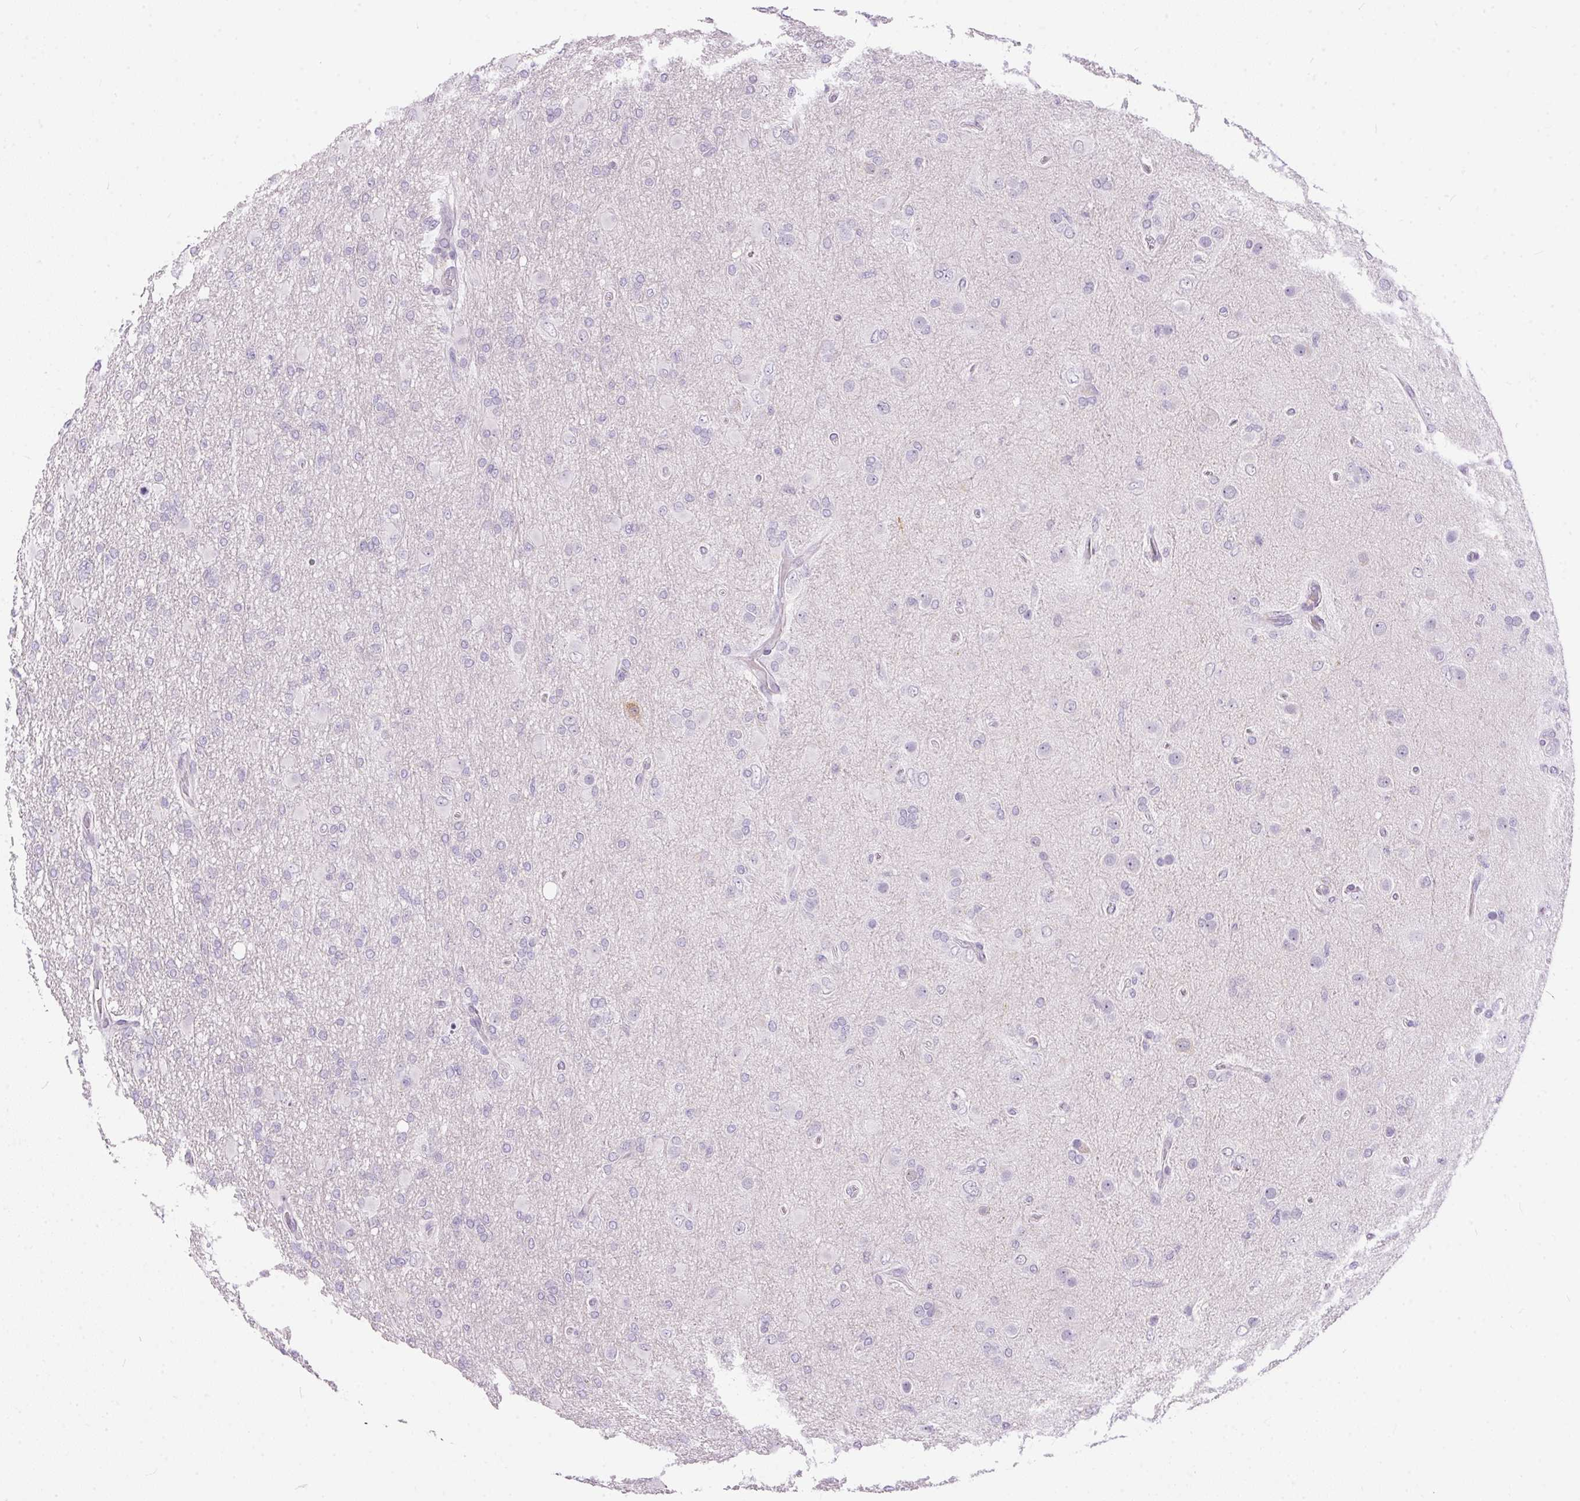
{"staining": {"intensity": "negative", "quantity": "none", "location": "none"}, "tissue": "glioma", "cell_type": "Tumor cells", "image_type": "cancer", "snomed": [{"axis": "morphology", "description": "Glioma, malignant, High grade"}, {"axis": "topography", "description": "Brain"}], "caption": "Immunohistochemistry of human high-grade glioma (malignant) shows no expression in tumor cells. (DAB (3,3'-diaminobenzidine) immunohistochemistry (IHC), high magnification).", "gene": "GBP6", "patient": {"sex": "male", "age": 61}}